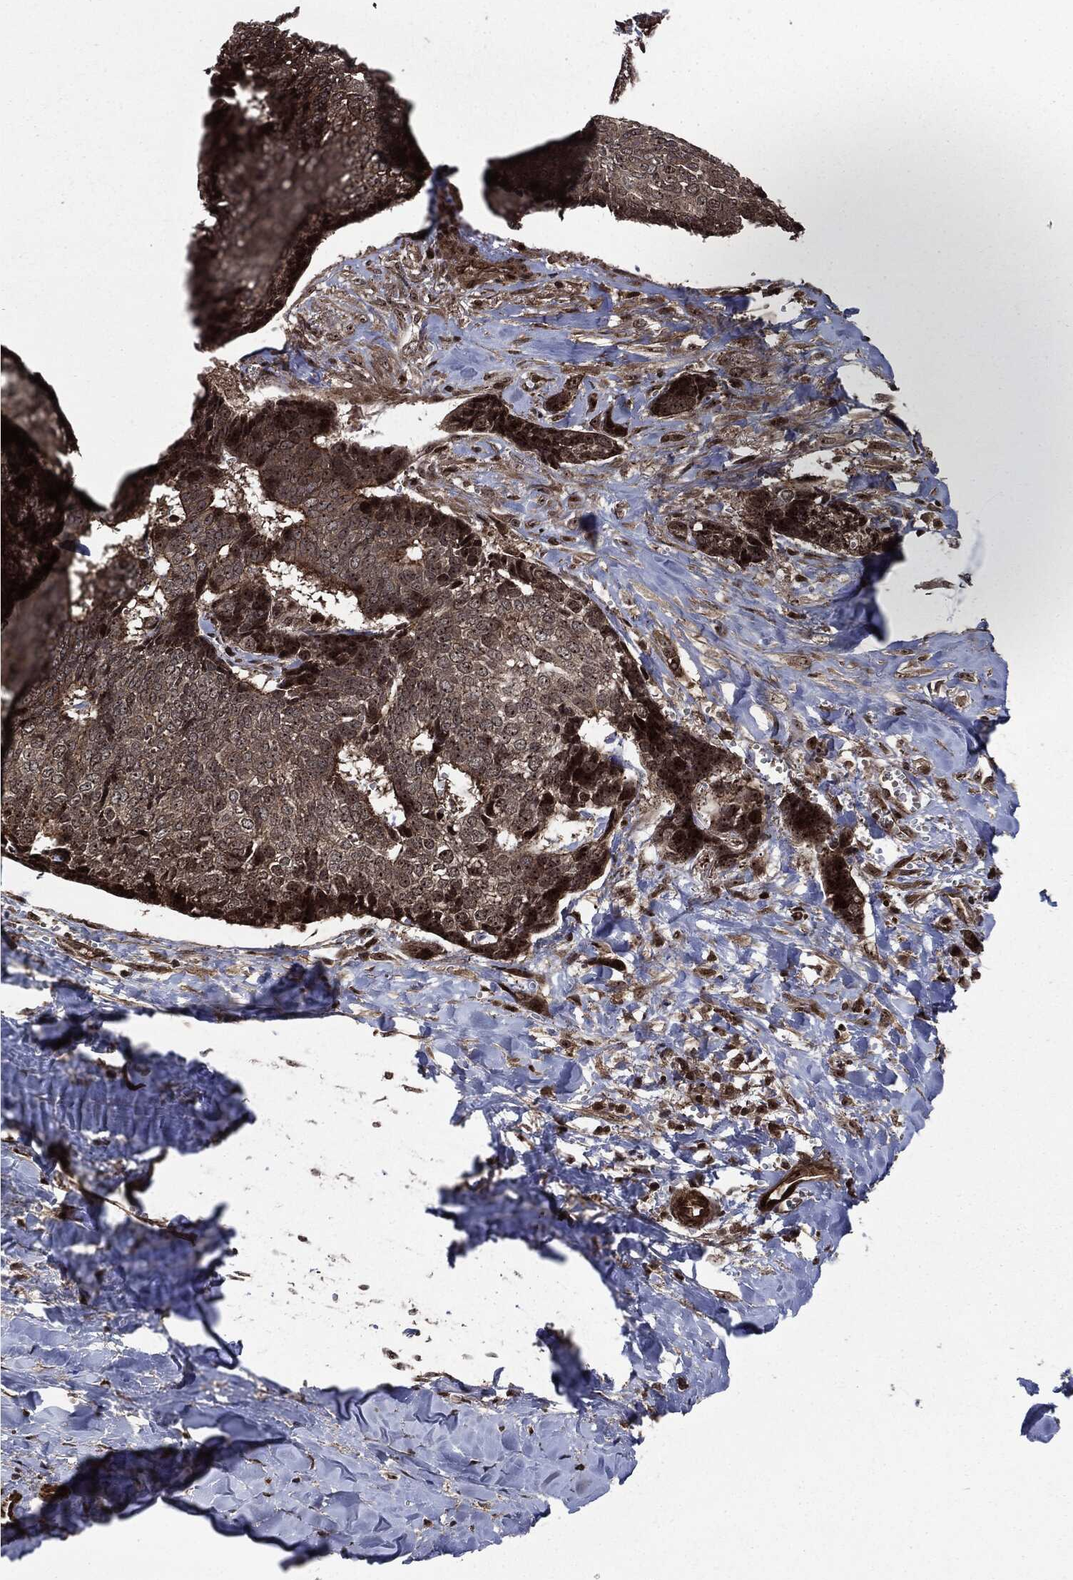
{"staining": {"intensity": "moderate", "quantity": ">75%", "location": "cytoplasmic/membranous,nuclear"}, "tissue": "skin cancer", "cell_type": "Tumor cells", "image_type": "cancer", "snomed": [{"axis": "morphology", "description": "Basal cell carcinoma"}, {"axis": "topography", "description": "Skin"}], "caption": "Protein staining of basal cell carcinoma (skin) tissue exhibits moderate cytoplasmic/membranous and nuclear positivity in about >75% of tumor cells.", "gene": "CARD6", "patient": {"sex": "male", "age": 86}}